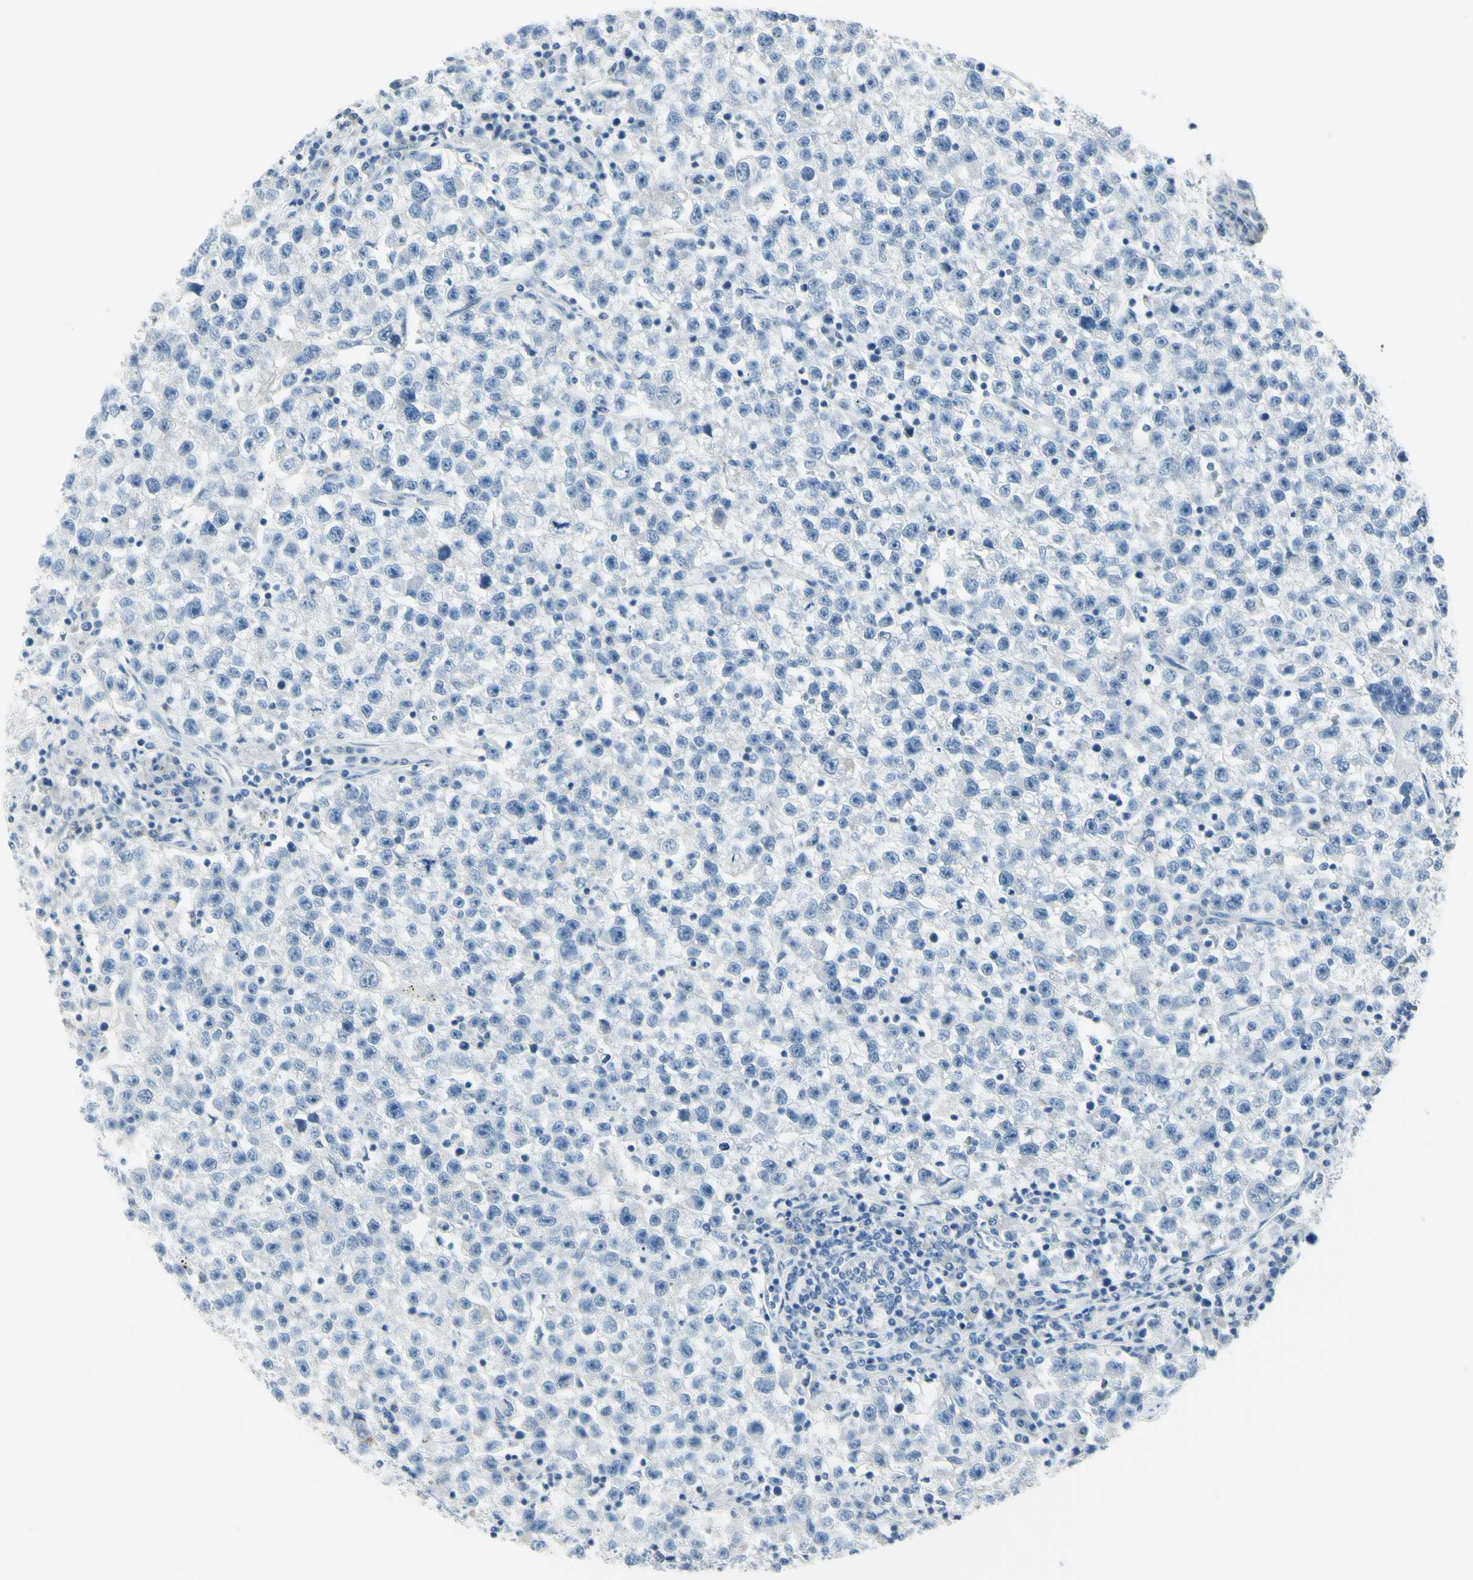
{"staining": {"intensity": "negative", "quantity": "none", "location": "none"}, "tissue": "testis cancer", "cell_type": "Tumor cells", "image_type": "cancer", "snomed": [{"axis": "morphology", "description": "Seminoma, NOS"}, {"axis": "topography", "description": "Testis"}], "caption": "Immunohistochemistry (IHC) of human testis seminoma displays no positivity in tumor cells.", "gene": "DLG4", "patient": {"sex": "male", "age": 22}}